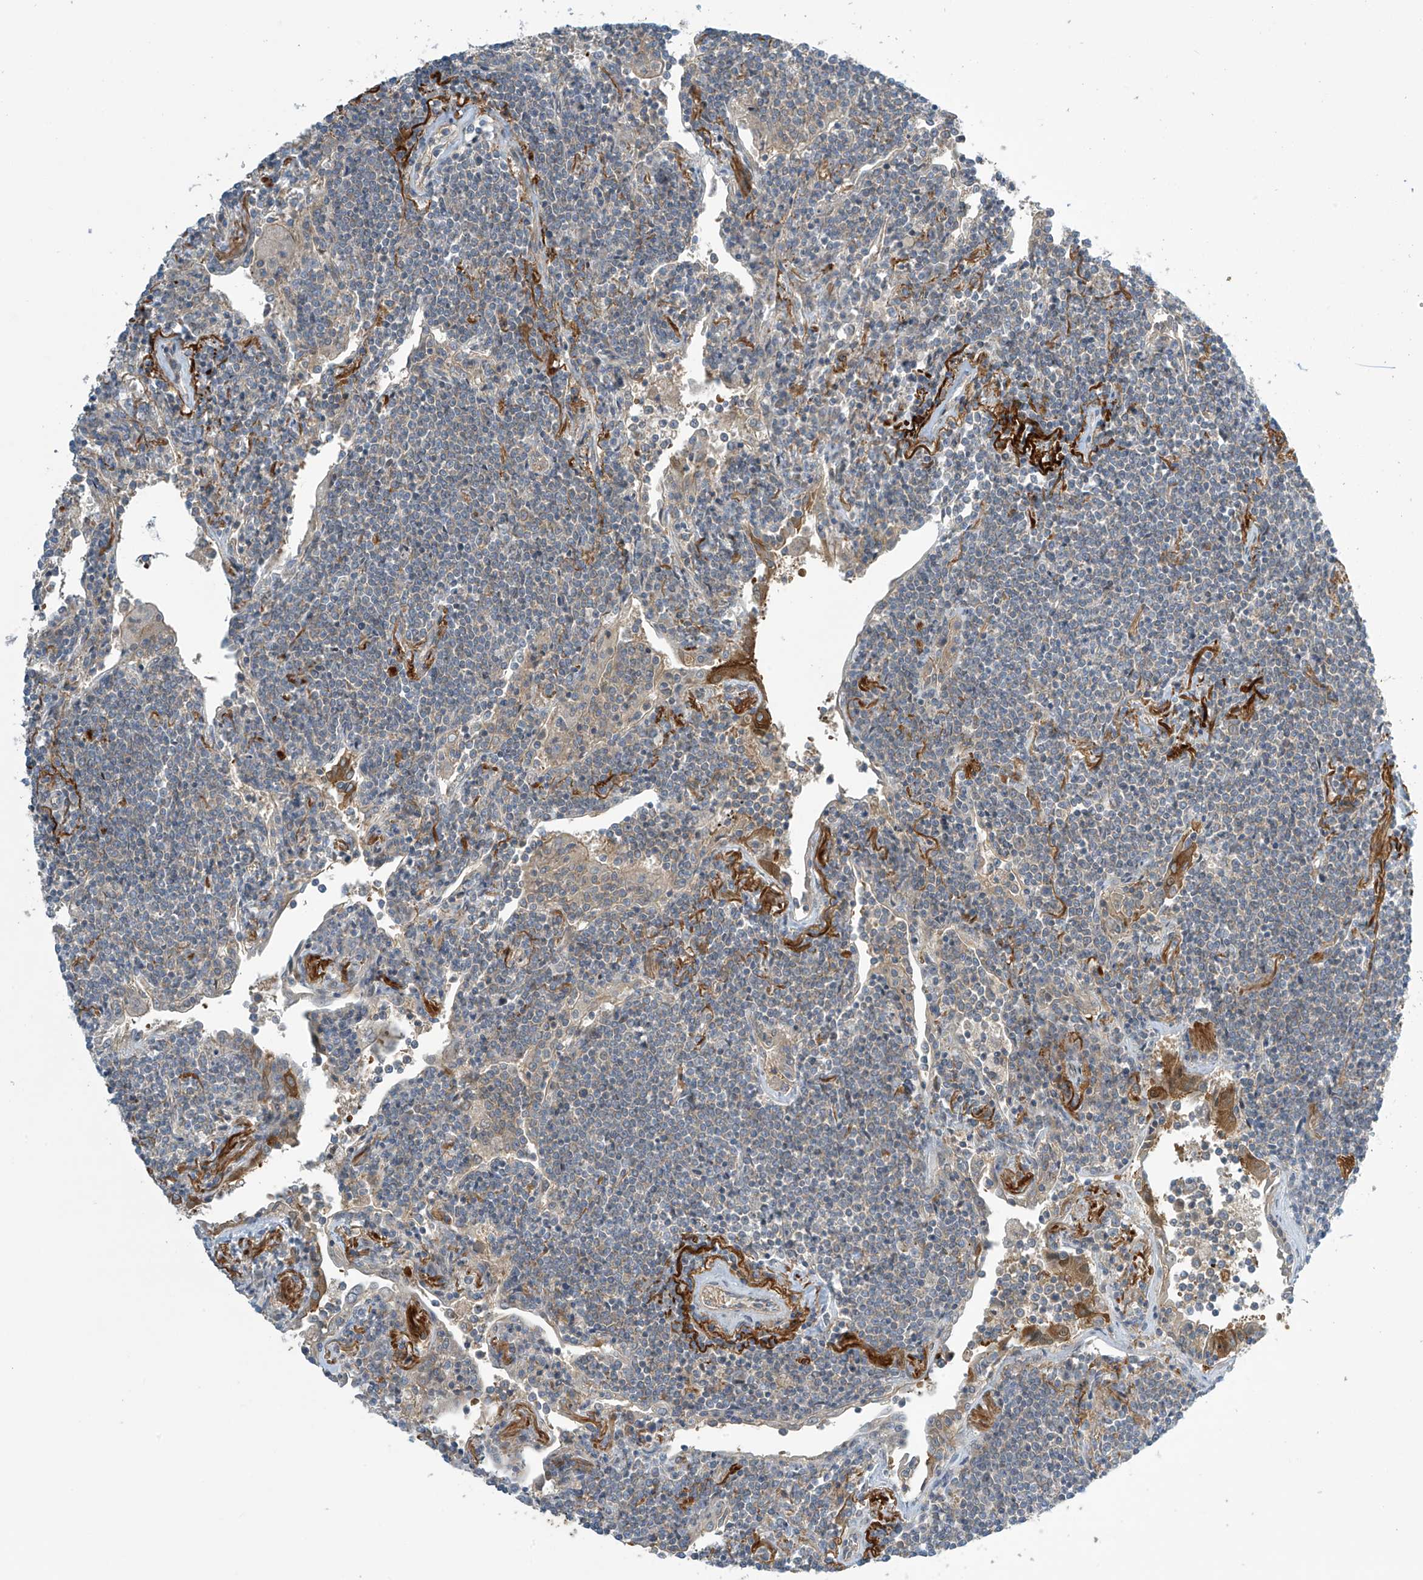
{"staining": {"intensity": "negative", "quantity": "none", "location": "none"}, "tissue": "lymphoma", "cell_type": "Tumor cells", "image_type": "cancer", "snomed": [{"axis": "morphology", "description": "Malignant lymphoma, non-Hodgkin's type, Low grade"}, {"axis": "topography", "description": "Lung"}], "caption": "Immunohistochemical staining of lymphoma demonstrates no significant staining in tumor cells.", "gene": "FSD1L", "patient": {"sex": "female", "age": 71}}